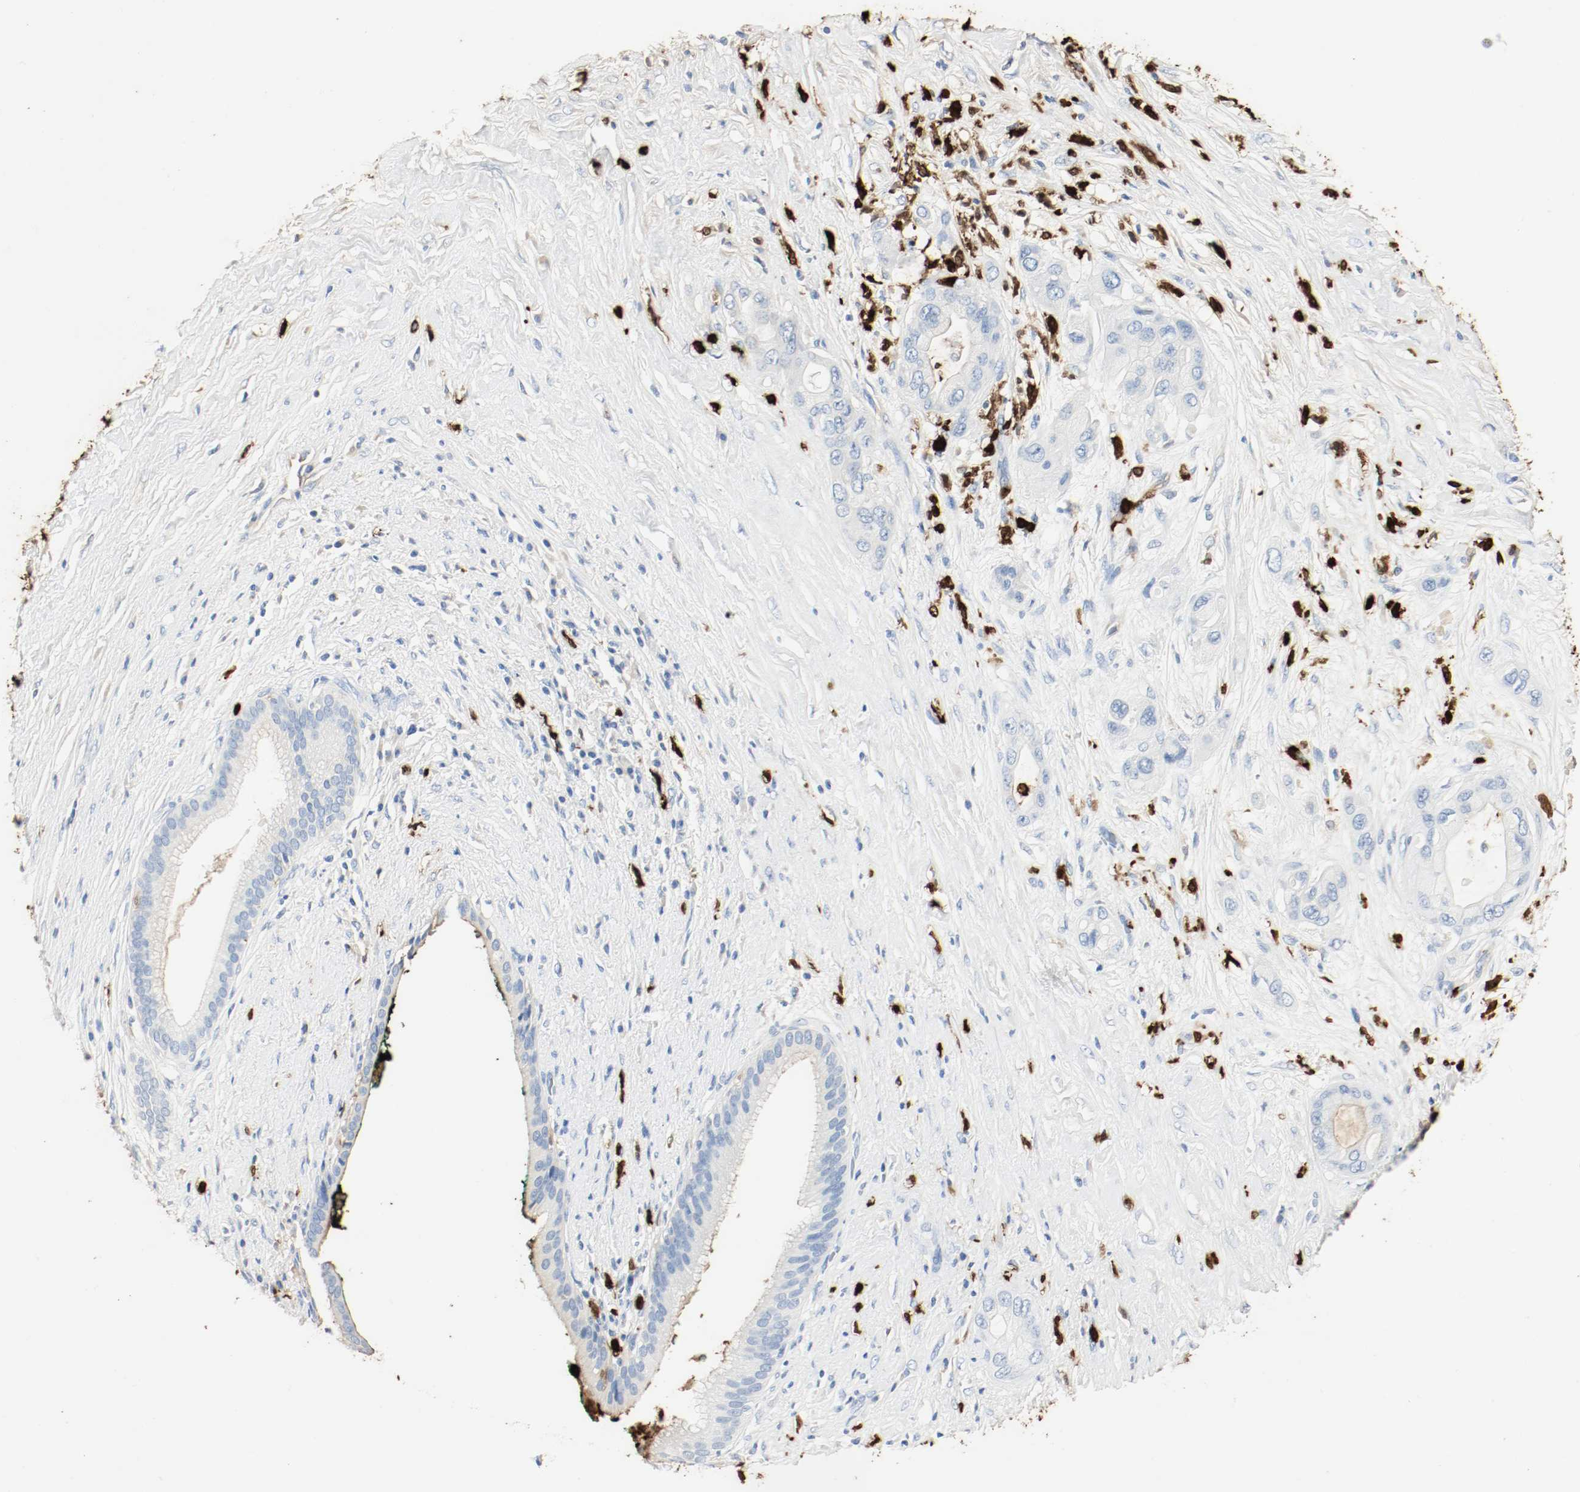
{"staining": {"intensity": "negative", "quantity": "none", "location": "none"}, "tissue": "pancreatic cancer", "cell_type": "Tumor cells", "image_type": "cancer", "snomed": [{"axis": "morphology", "description": "Adenocarcinoma, NOS"}, {"axis": "topography", "description": "Pancreas"}], "caption": "High magnification brightfield microscopy of adenocarcinoma (pancreatic) stained with DAB (brown) and counterstained with hematoxylin (blue): tumor cells show no significant expression.", "gene": "S100A9", "patient": {"sex": "female", "age": 59}}